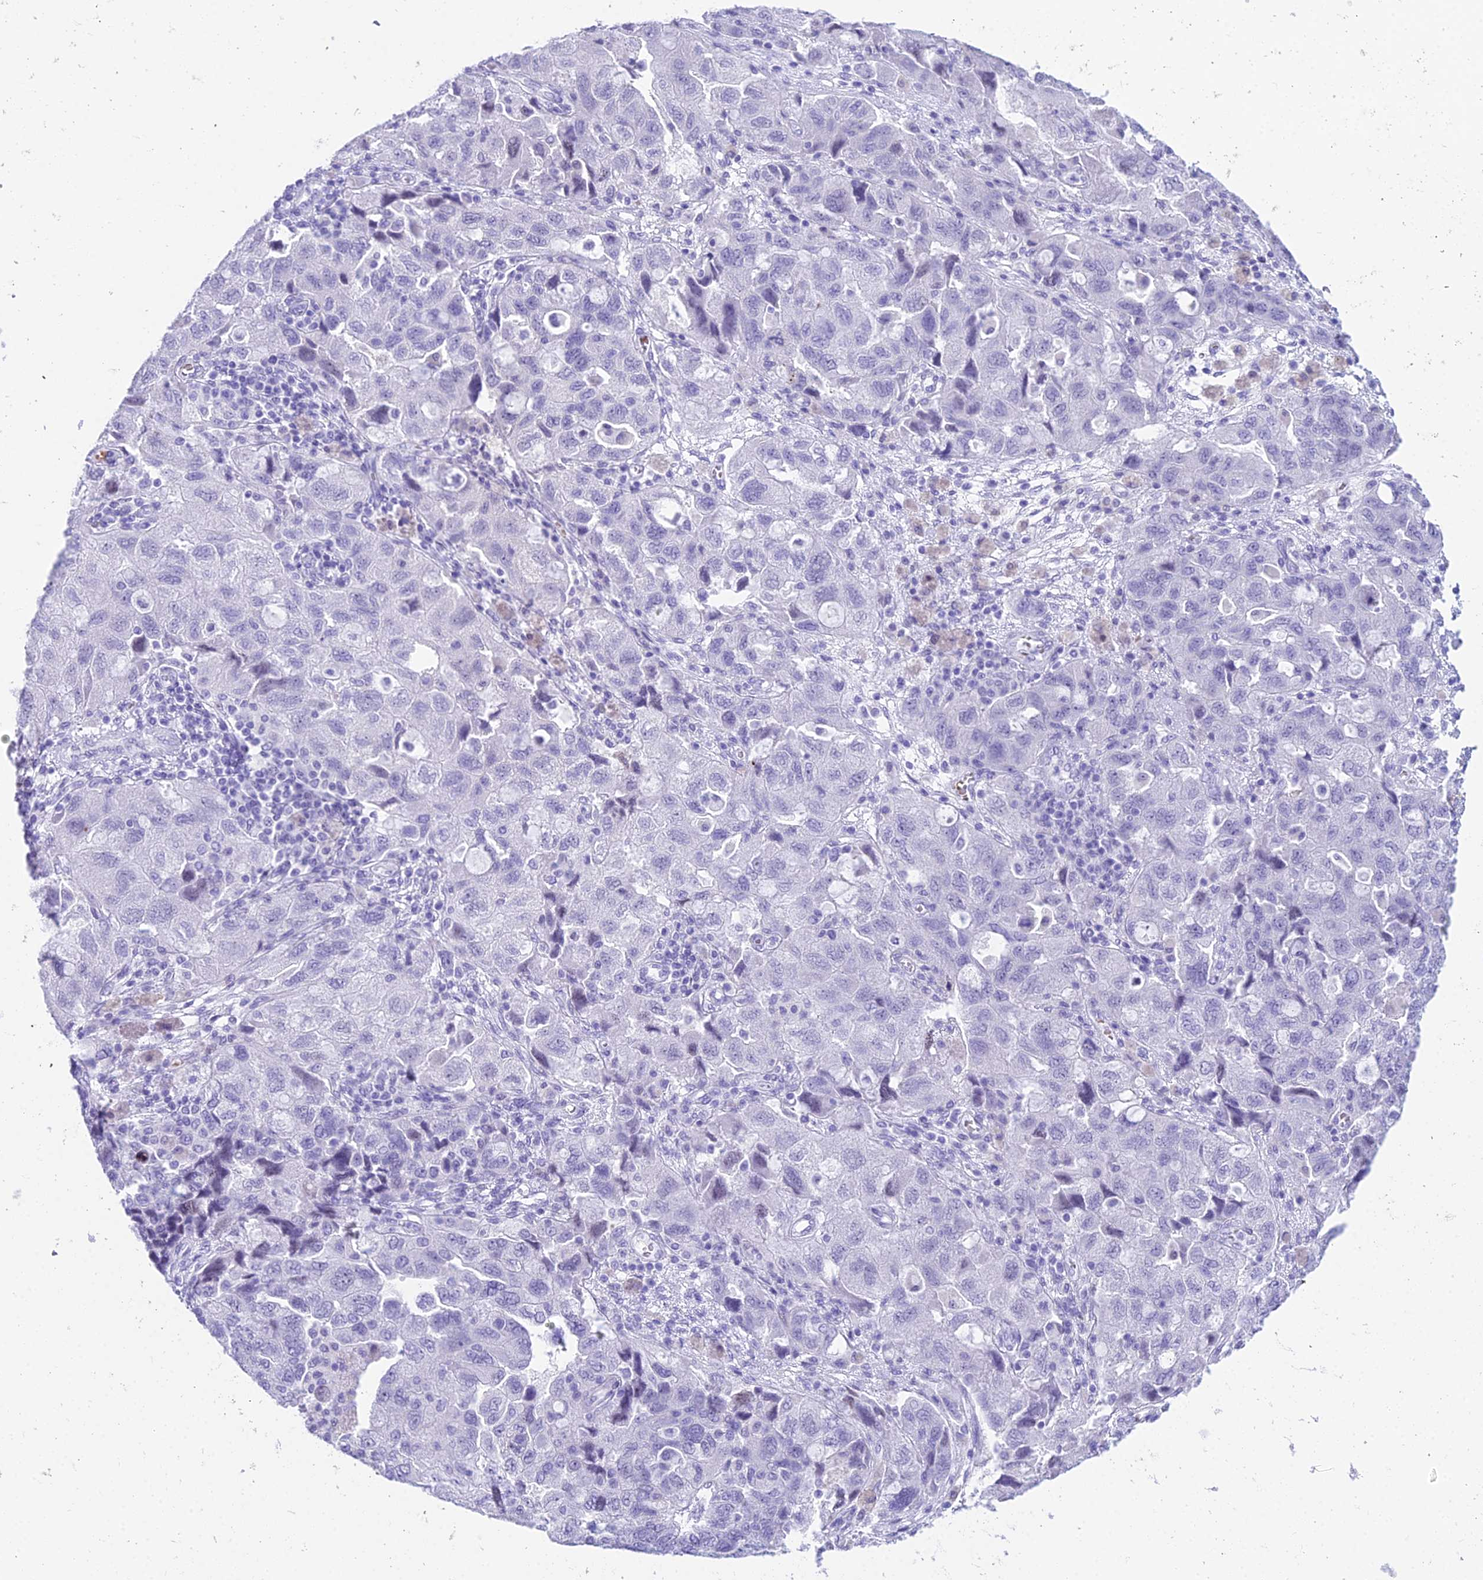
{"staining": {"intensity": "negative", "quantity": "none", "location": "none"}, "tissue": "ovarian cancer", "cell_type": "Tumor cells", "image_type": "cancer", "snomed": [{"axis": "morphology", "description": "Carcinoma, NOS"}, {"axis": "morphology", "description": "Cystadenocarcinoma, serous, NOS"}, {"axis": "topography", "description": "Ovary"}], "caption": "Immunohistochemistry (IHC) of human serous cystadenocarcinoma (ovarian) demonstrates no expression in tumor cells.", "gene": "RNPS1", "patient": {"sex": "female", "age": 69}}